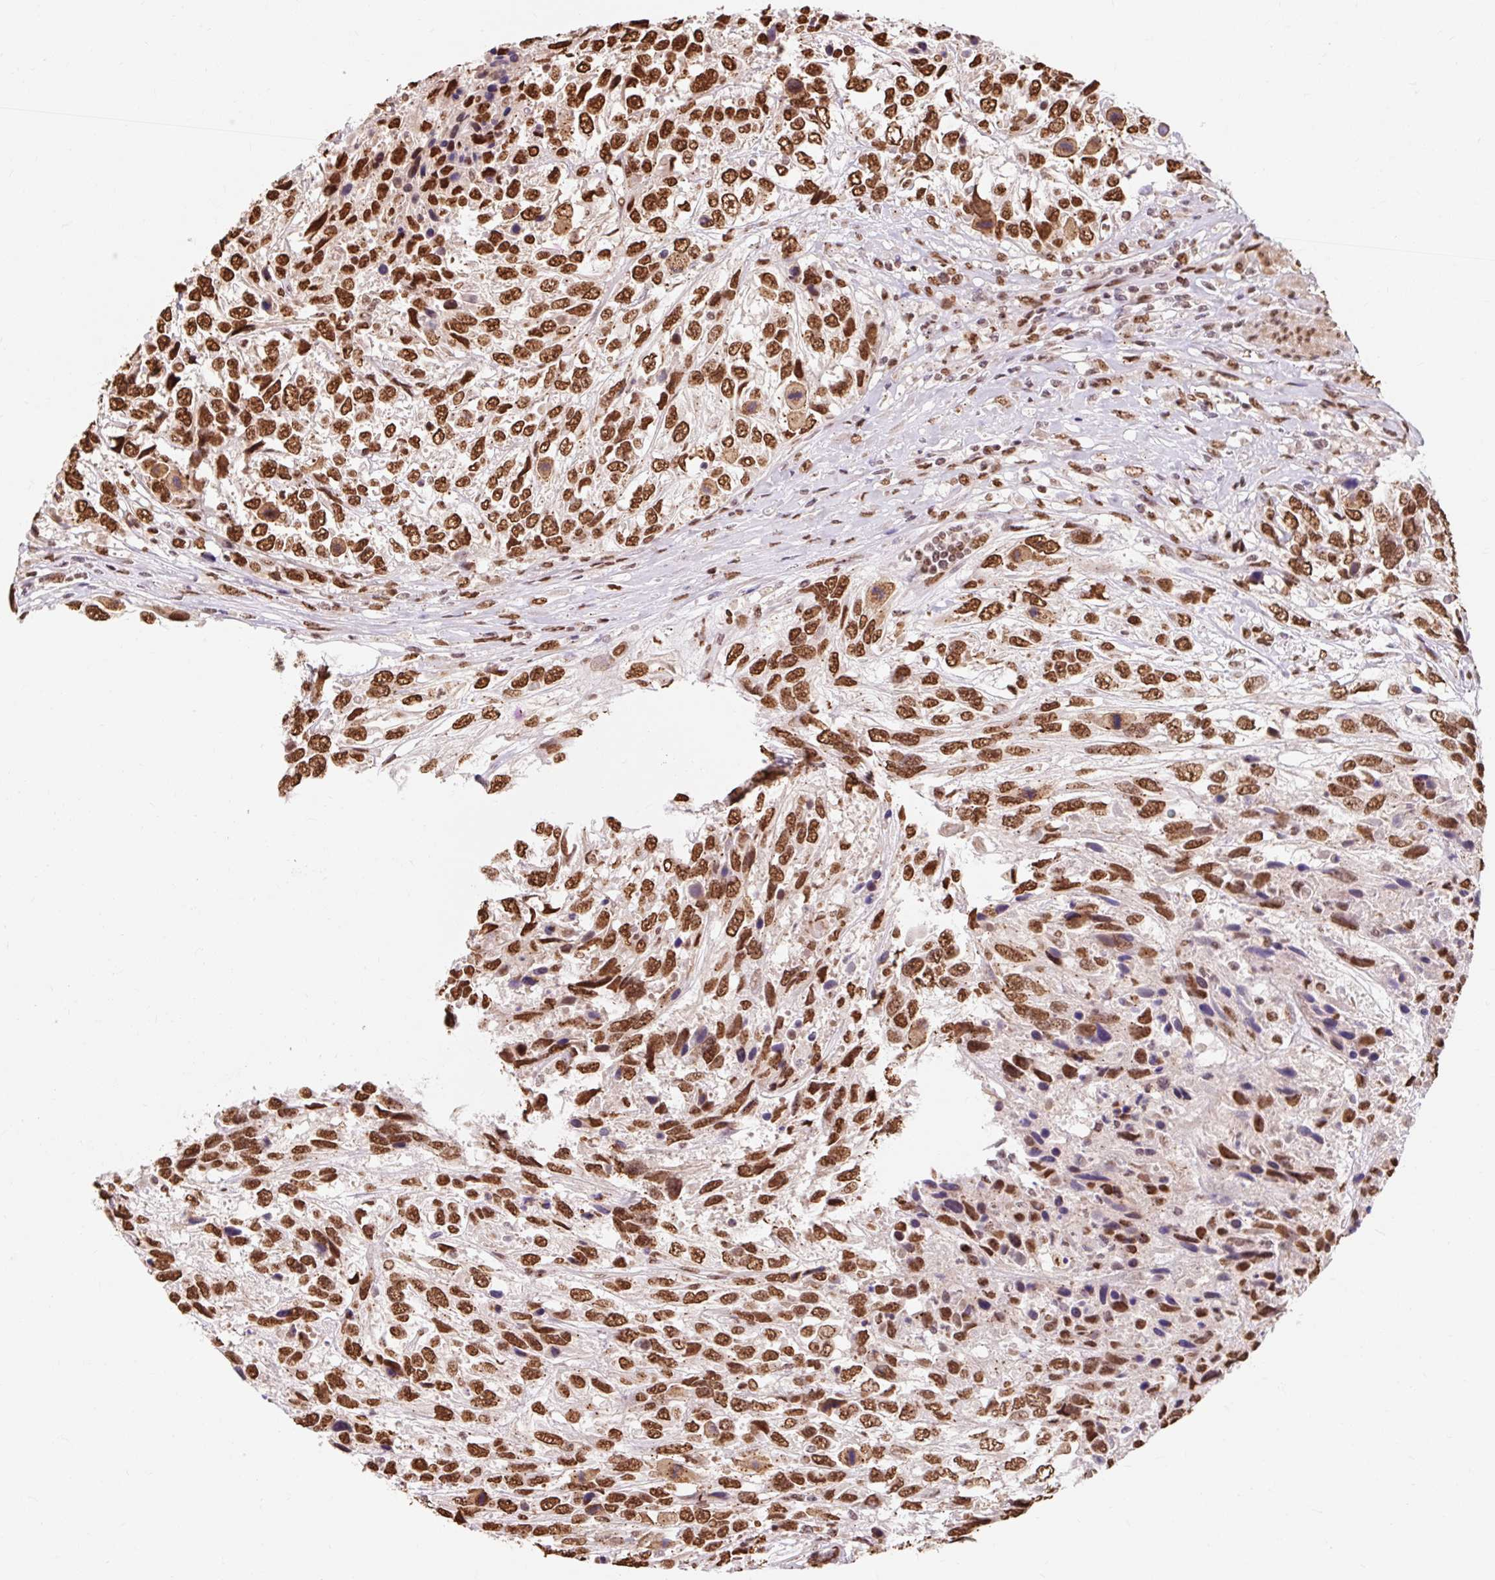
{"staining": {"intensity": "strong", "quantity": ">75%", "location": "nuclear"}, "tissue": "urothelial cancer", "cell_type": "Tumor cells", "image_type": "cancer", "snomed": [{"axis": "morphology", "description": "Urothelial carcinoma, High grade"}, {"axis": "topography", "description": "Urinary bladder"}], "caption": "Brown immunohistochemical staining in human urothelial cancer displays strong nuclear expression in approximately >75% of tumor cells.", "gene": "BICRA", "patient": {"sex": "female", "age": 70}}